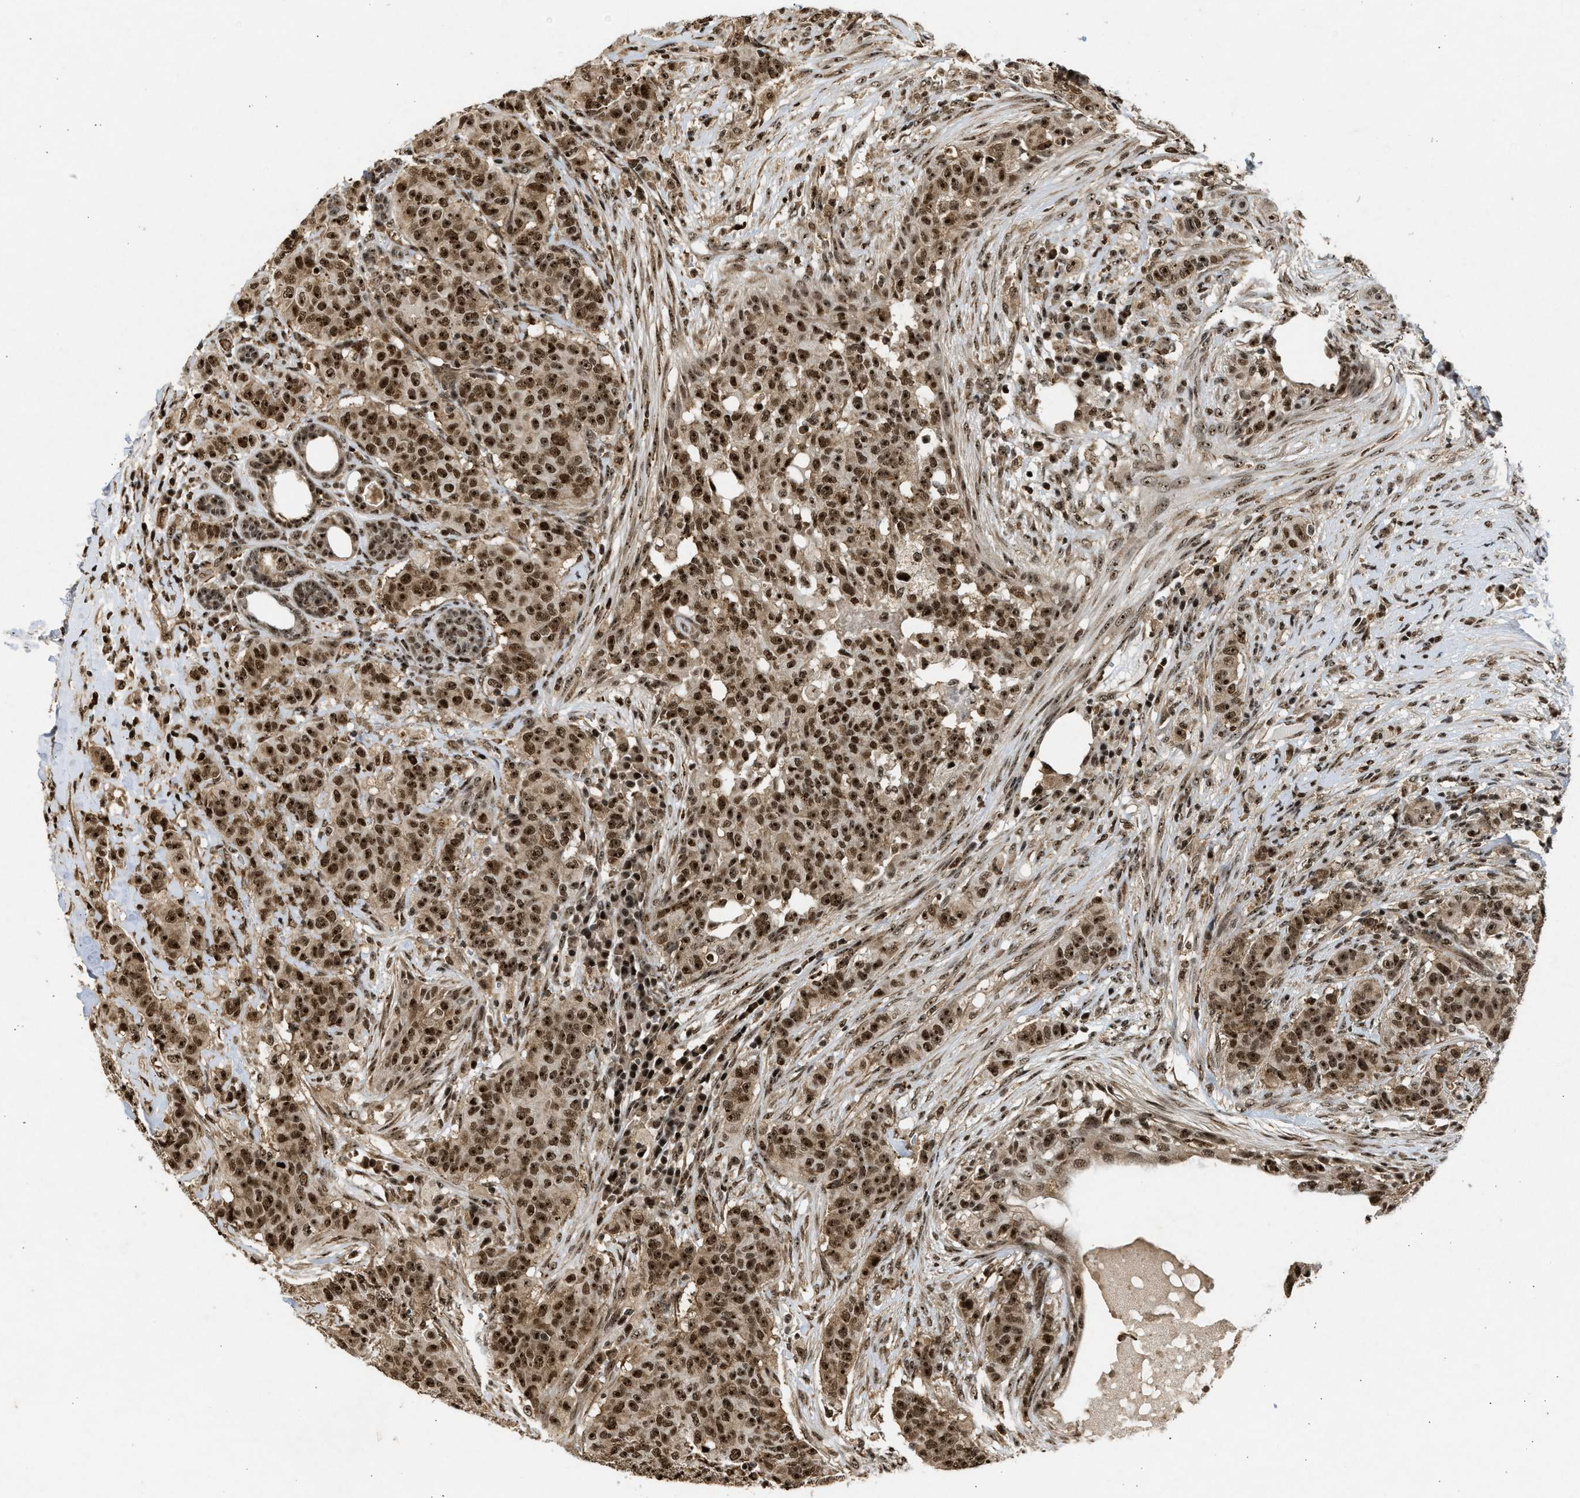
{"staining": {"intensity": "strong", "quantity": ">75%", "location": "cytoplasmic/membranous,nuclear"}, "tissue": "breast cancer", "cell_type": "Tumor cells", "image_type": "cancer", "snomed": [{"axis": "morphology", "description": "Normal tissue, NOS"}, {"axis": "morphology", "description": "Duct carcinoma"}, {"axis": "topography", "description": "Breast"}], "caption": "Immunohistochemistry staining of breast cancer, which shows high levels of strong cytoplasmic/membranous and nuclear staining in about >75% of tumor cells indicating strong cytoplasmic/membranous and nuclear protein expression. The staining was performed using DAB (brown) for protein detection and nuclei were counterstained in hematoxylin (blue).", "gene": "TFDP2", "patient": {"sex": "female", "age": 40}}